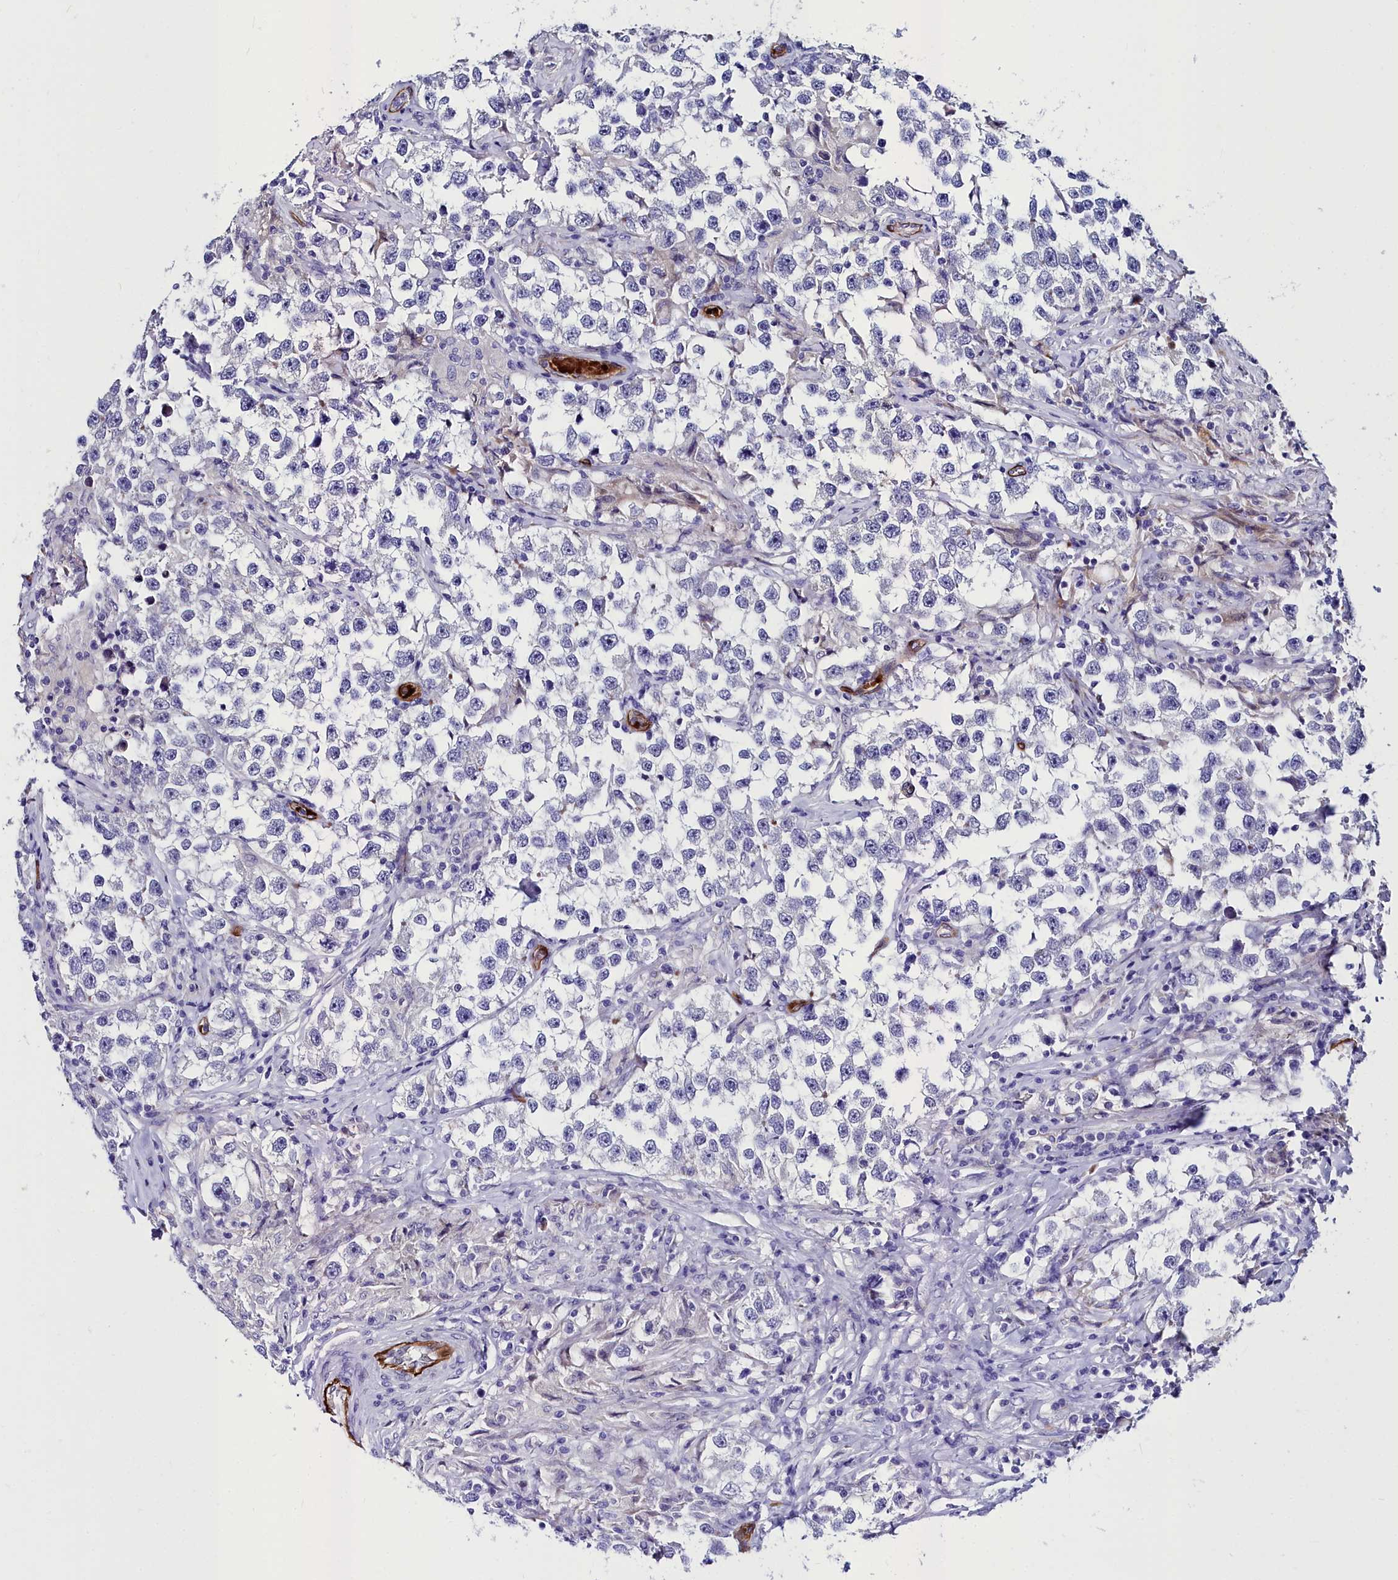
{"staining": {"intensity": "negative", "quantity": "none", "location": "none"}, "tissue": "testis cancer", "cell_type": "Tumor cells", "image_type": "cancer", "snomed": [{"axis": "morphology", "description": "Seminoma, NOS"}, {"axis": "topography", "description": "Testis"}], "caption": "Tumor cells are negative for brown protein staining in seminoma (testis). The staining is performed using DAB brown chromogen with nuclei counter-stained in using hematoxylin.", "gene": "CYP4F11", "patient": {"sex": "male", "age": 46}}